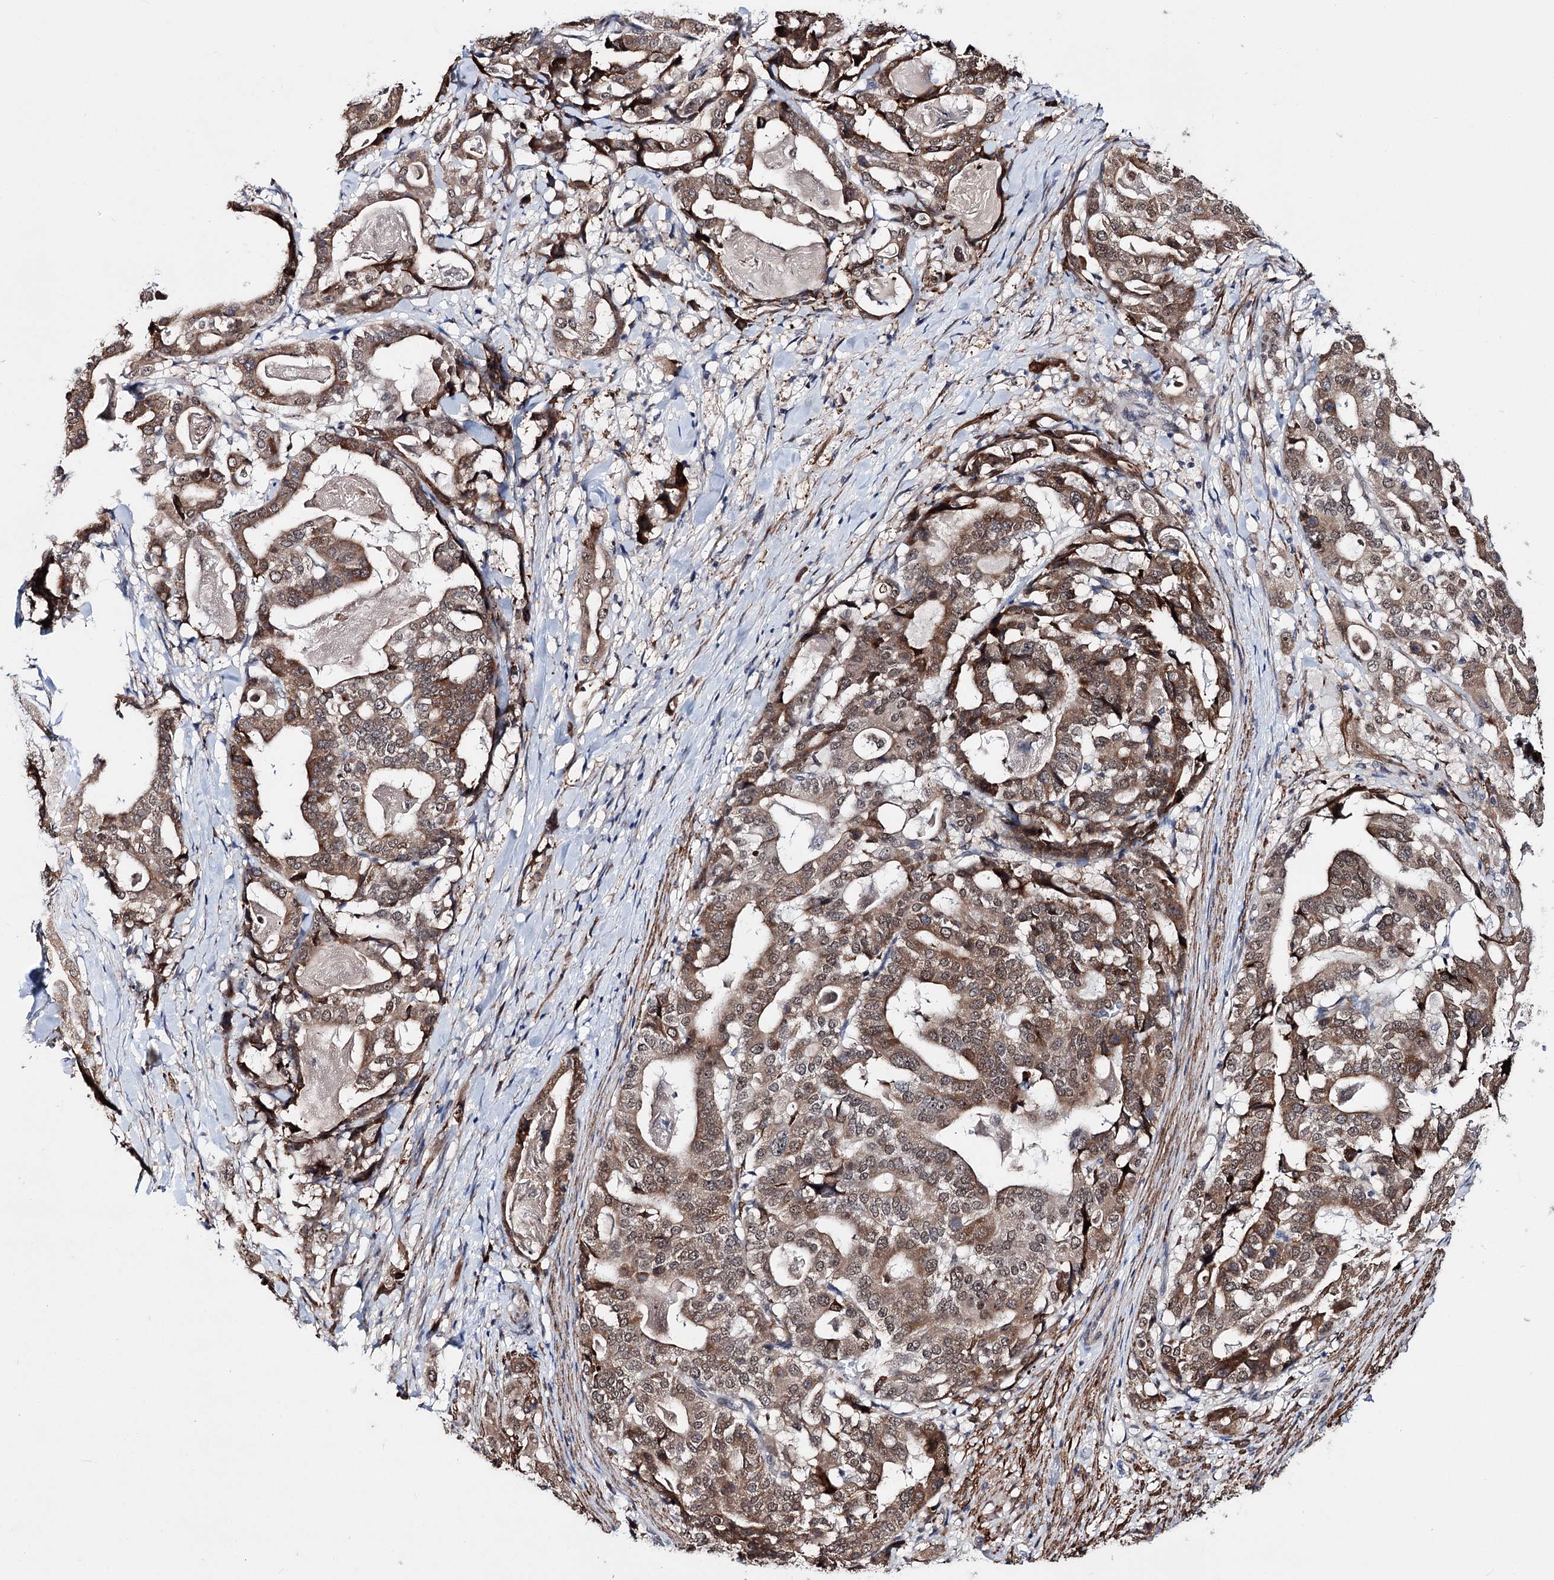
{"staining": {"intensity": "moderate", "quantity": ">75%", "location": "cytoplasmic/membranous,nuclear"}, "tissue": "stomach cancer", "cell_type": "Tumor cells", "image_type": "cancer", "snomed": [{"axis": "morphology", "description": "Adenocarcinoma, NOS"}, {"axis": "topography", "description": "Stomach"}], "caption": "Protein expression analysis of human stomach cancer reveals moderate cytoplasmic/membranous and nuclear expression in about >75% of tumor cells.", "gene": "PPRC1", "patient": {"sex": "male", "age": 48}}